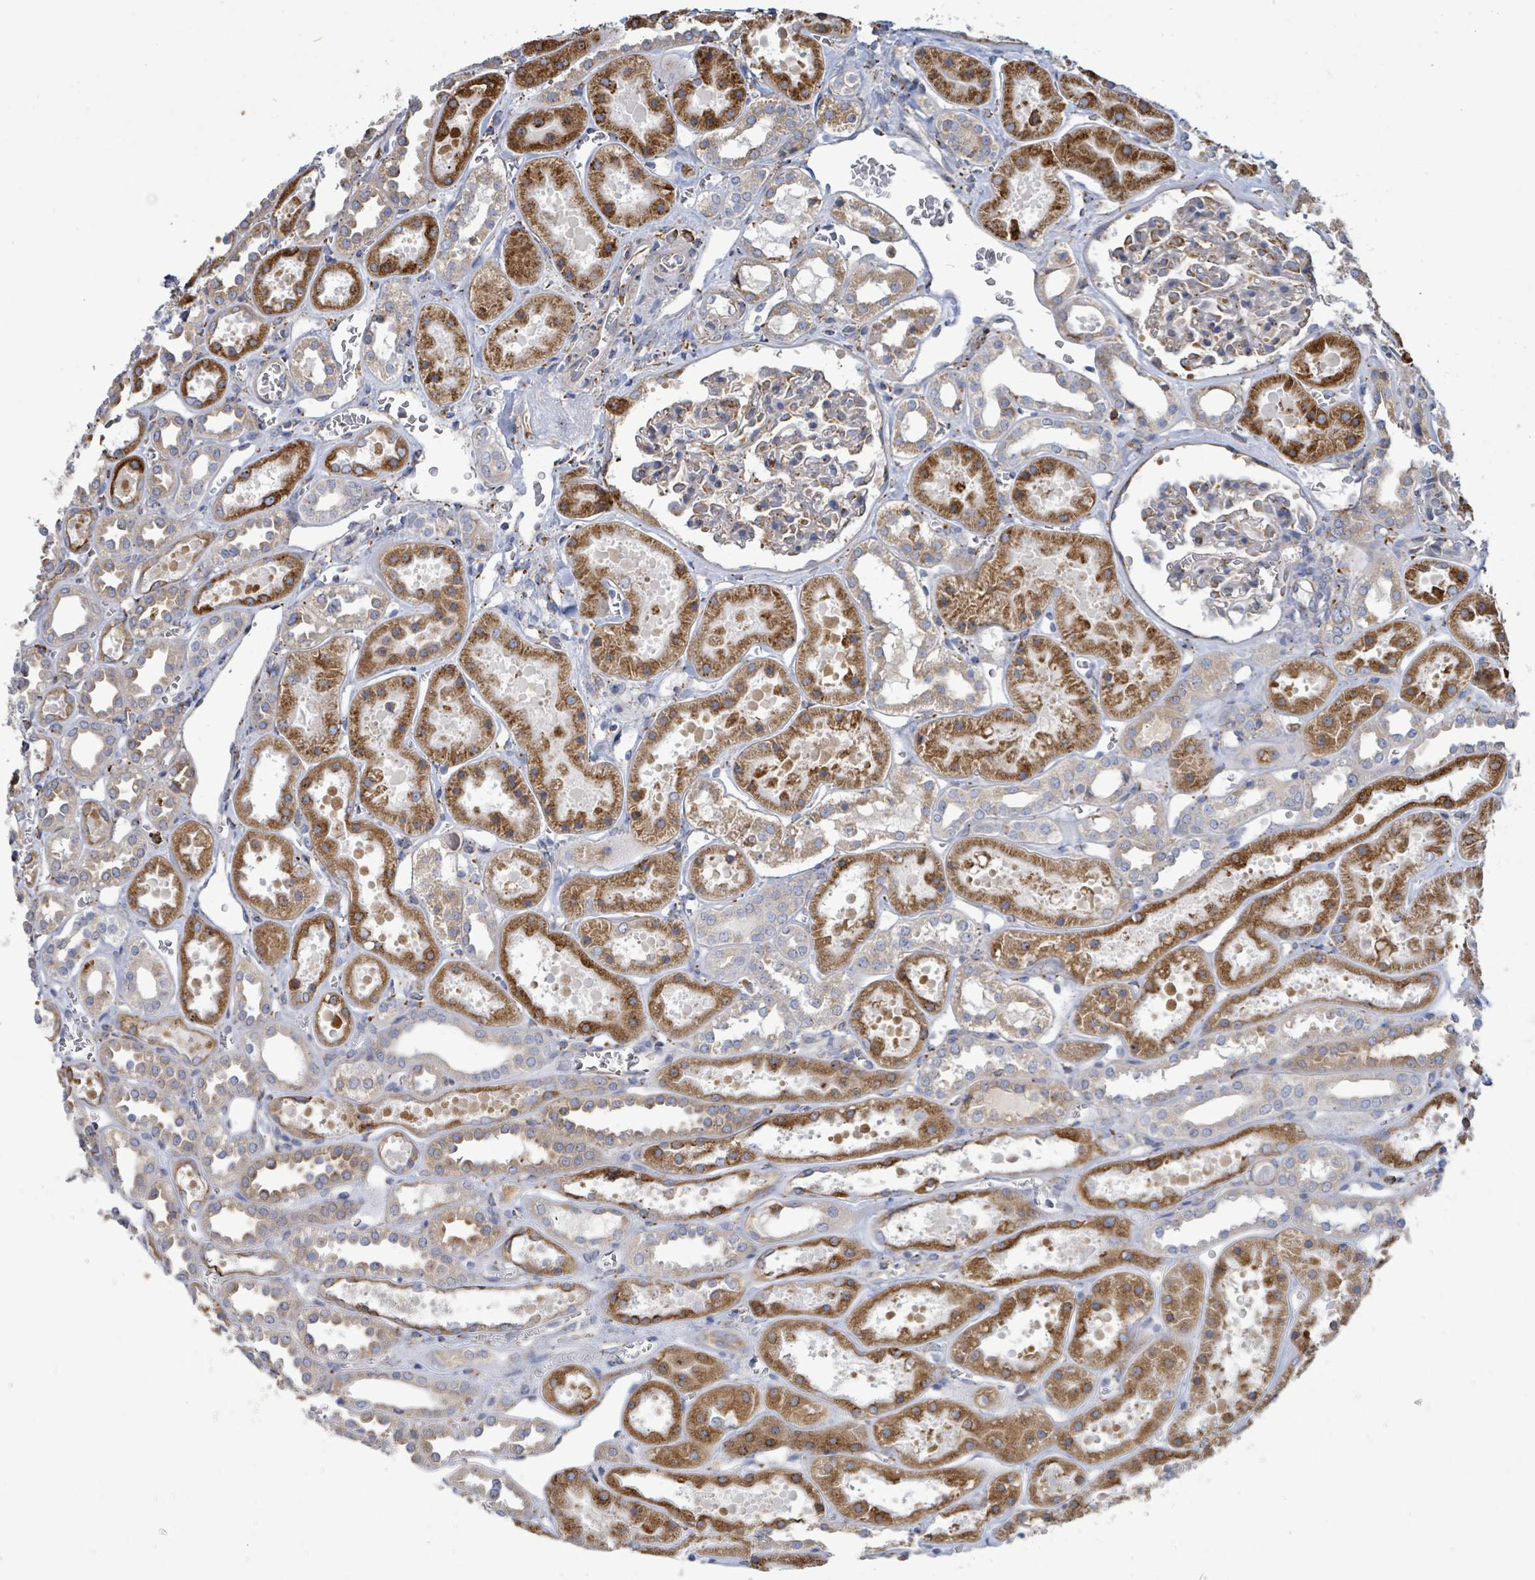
{"staining": {"intensity": "moderate", "quantity": "25%-75%", "location": "cytoplasmic/membranous"}, "tissue": "kidney", "cell_type": "Cells in glomeruli", "image_type": "normal", "snomed": [{"axis": "morphology", "description": "Normal tissue, NOS"}, {"axis": "topography", "description": "Kidney"}], "caption": "Moderate cytoplasmic/membranous staining is appreciated in approximately 25%-75% of cells in glomeruli in normal kidney.", "gene": "RFPL4AL1", "patient": {"sex": "female", "age": 41}}